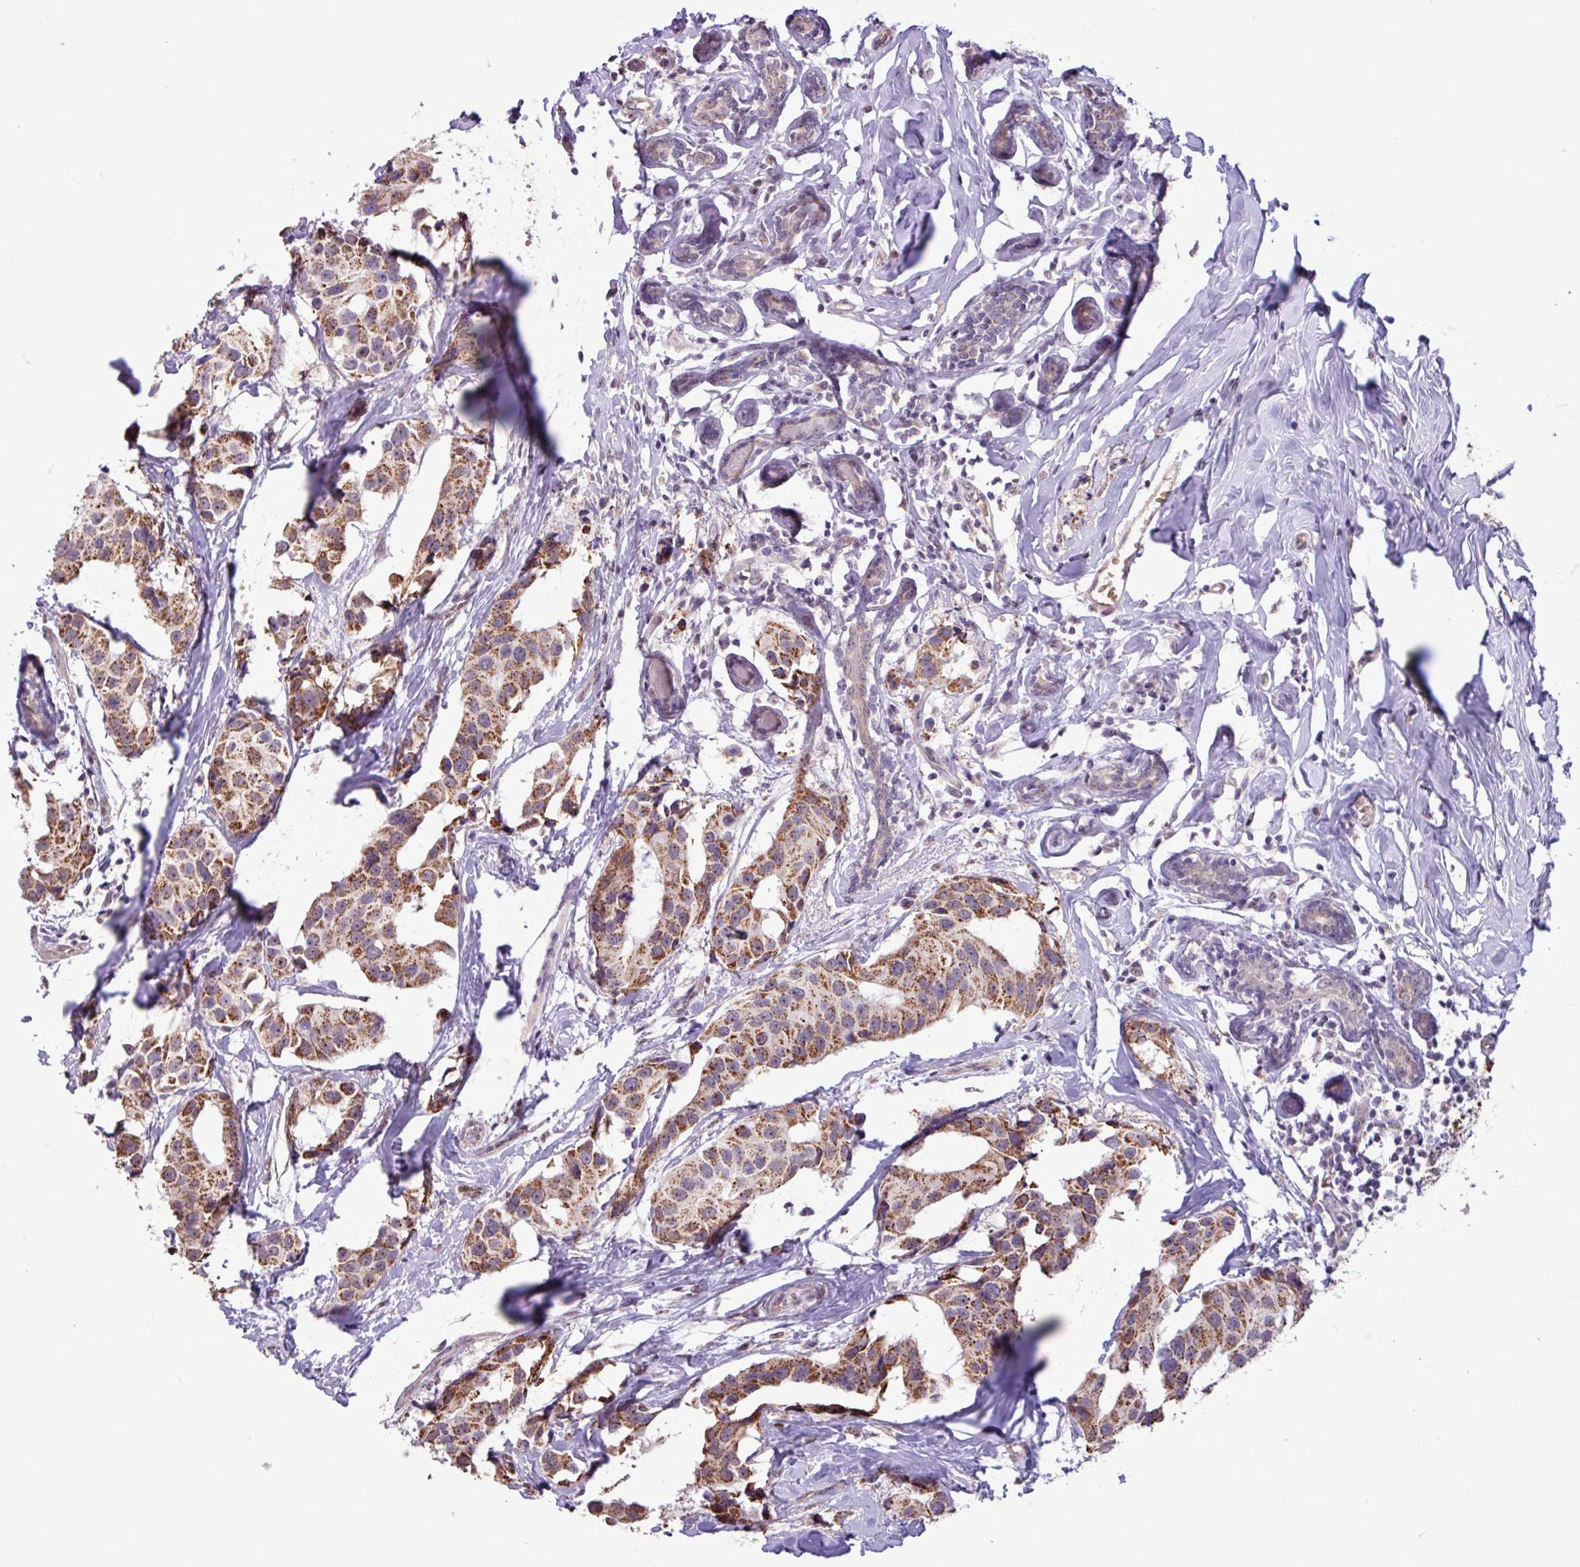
{"staining": {"intensity": "moderate", "quantity": ">75%", "location": "cytoplasmic/membranous"}, "tissue": "breast cancer", "cell_type": "Tumor cells", "image_type": "cancer", "snomed": [{"axis": "morphology", "description": "Normal tissue, NOS"}, {"axis": "morphology", "description": "Duct carcinoma"}, {"axis": "topography", "description": "Breast"}], "caption": "The immunohistochemical stain highlights moderate cytoplasmic/membranous positivity in tumor cells of infiltrating ductal carcinoma (breast) tissue. (Brightfield microscopy of DAB IHC at high magnification).", "gene": "L3MBTL3", "patient": {"sex": "female", "age": 39}}